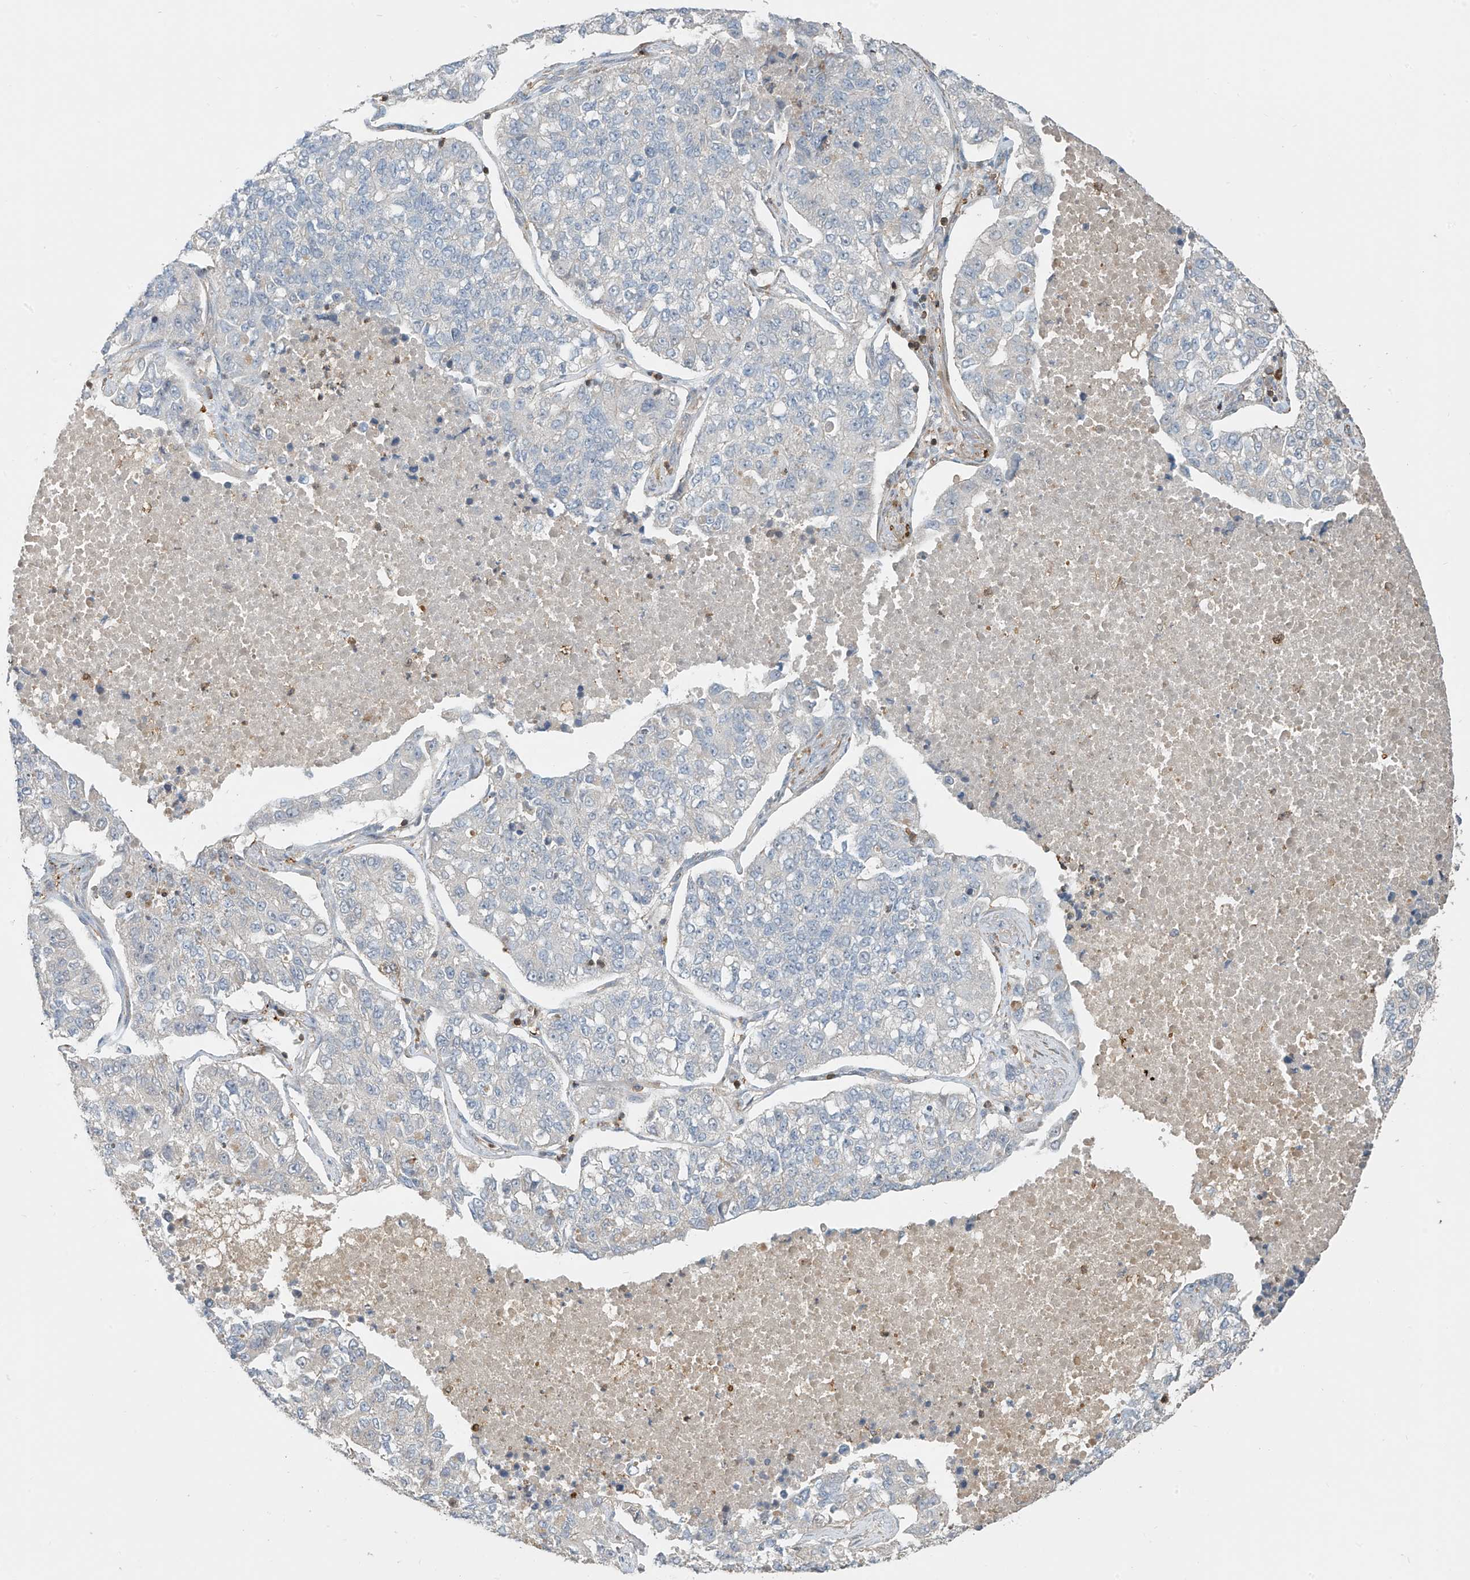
{"staining": {"intensity": "negative", "quantity": "none", "location": "none"}, "tissue": "lung cancer", "cell_type": "Tumor cells", "image_type": "cancer", "snomed": [{"axis": "morphology", "description": "Adenocarcinoma, NOS"}, {"axis": "topography", "description": "Lung"}], "caption": "This is an immunohistochemistry (IHC) histopathology image of human adenocarcinoma (lung). There is no expression in tumor cells.", "gene": "SH3BGRL3", "patient": {"sex": "male", "age": 49}}